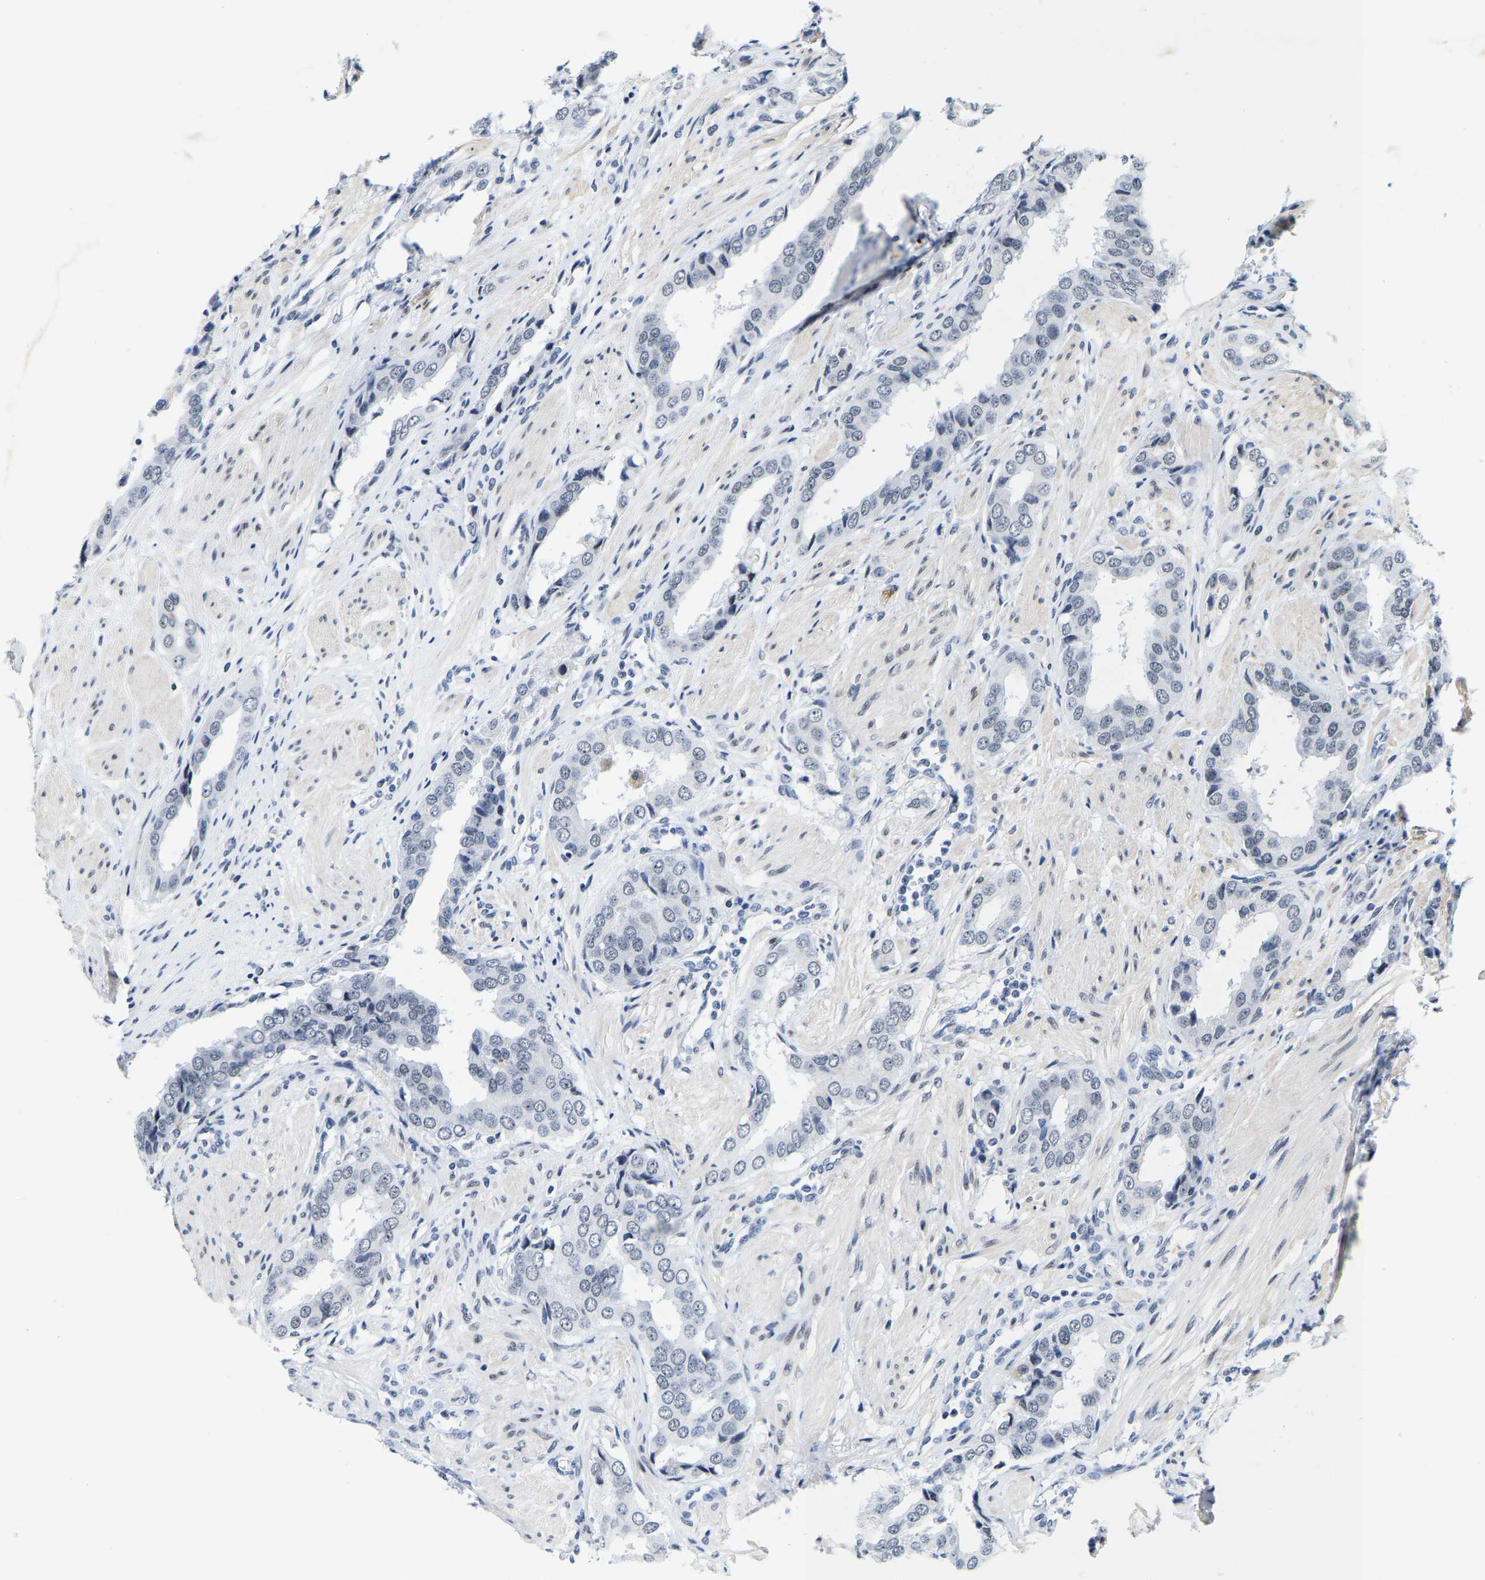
{"staining": {"intensity": "negative", "quantity": "none", "location": "none"}, "tissue": "prostate cancer", "cell_type": "Tumor cells", "image_type": "cancer", "snomed": [{"axis": "morphology", "description": "Adenocarcinoma, High grade"}, {"axis": "topography", "description": "Prostate"}], "caption": "An image of adenocarcinoma (high-grade) (prostate) stained for a protein shows no brown staining in tumor cells. (DAB (3,3'-diaminobenzidine) immunohistochemistry (IHC) with hematoxylin counter stain).", "gene": "SETD1B", "patient": {"sex": "male", "age": 52}}